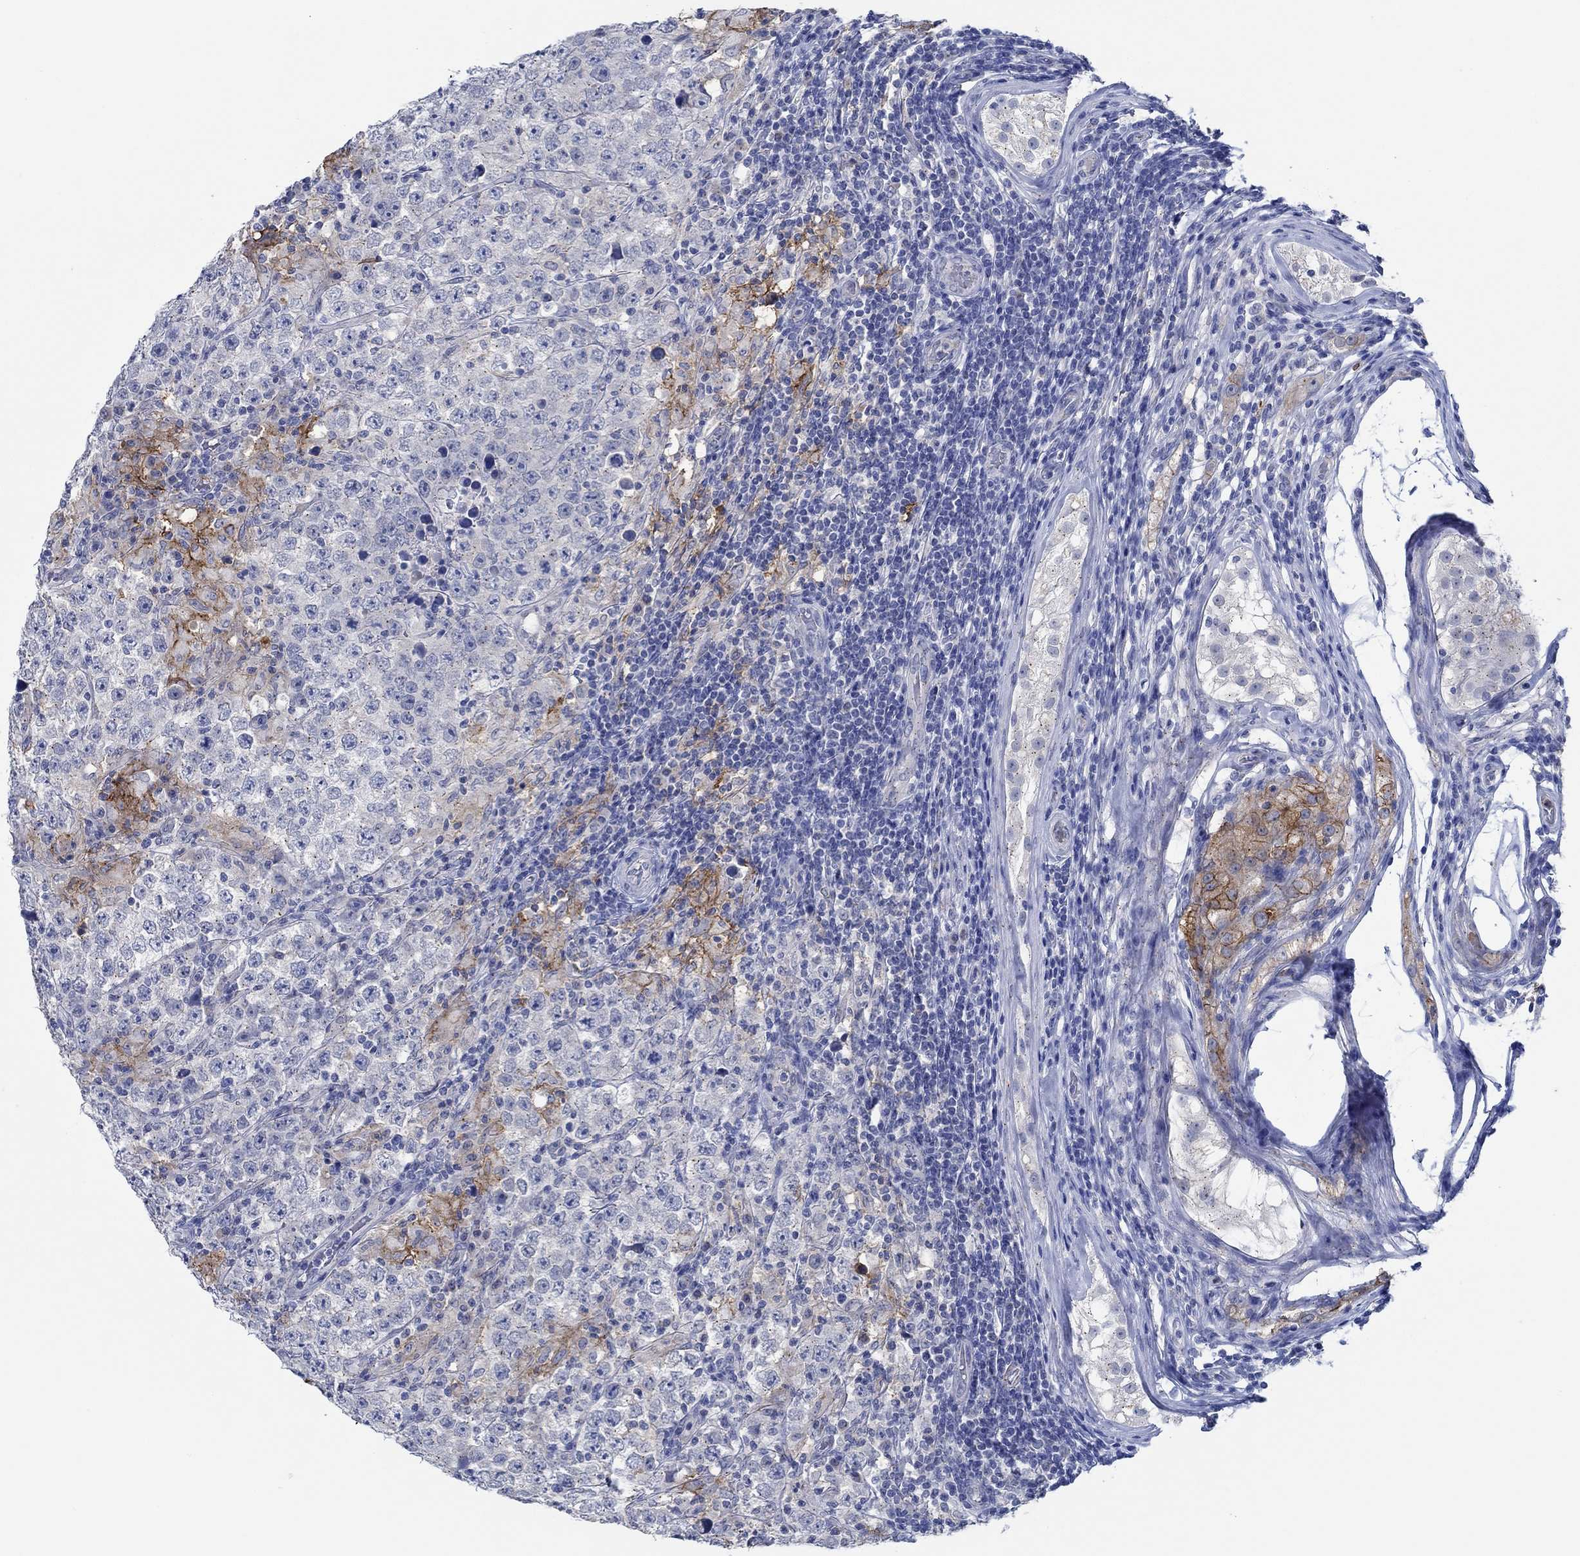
{"staining": {"intensity": "strong", "quantity": "<25%", "location": "cytoplasmic/membranous"}, "tissue": "testis cancer", "cell_type": "Tumor cells", "image_type": "cancer", "snomed": [{"axis": "morphology", "description": "Seminoma, NOS"}, {"axis": "morphology", "description": "Carcinoma, Embryonal, NOS"}, {"axis": "topography", "description": "Testis"}], "caption": "Protein expression analysis of testis cancer exhibits strong cytoplasmic/membranous positivity in approximately <25% of tumor cells.", "gene": "CPM", "patient": {"sex": "male", "age": 41}}